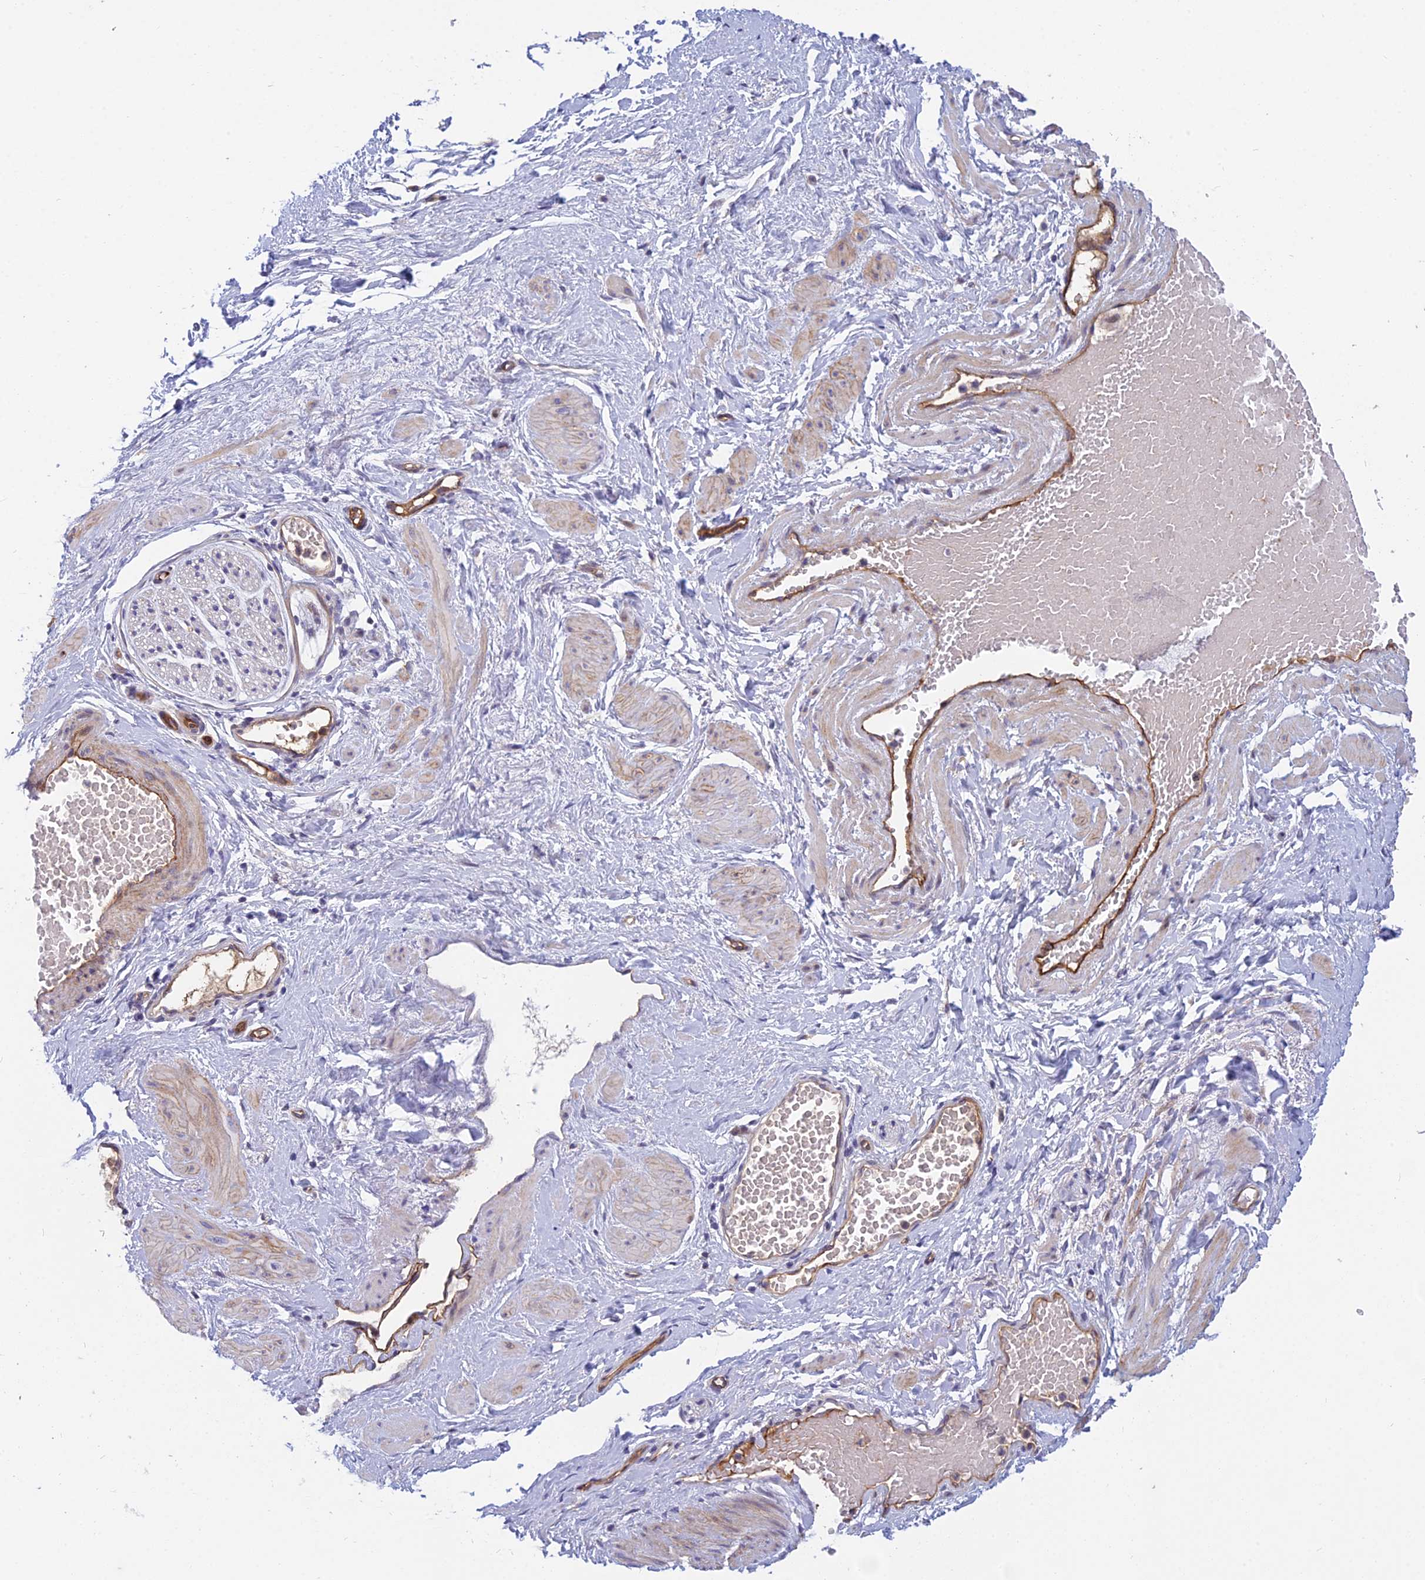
{"staining": {"intensity": "negative", "quantity": "none", "location": "none"}, "tissue": "adipose tissue", "cell_type": "Adipocytes", "image_type": "normal", "snomed": [{"axis": "morphology", "description": "Normal tissue, NOS"}, {"axis": "topography", "description": "Soft tissue"}, {"axis": "topography", "description": "Vascular tissue"}], "caption": "IHC image of benign adipose tissue stained for a protein (brown), which exhibits no staining in adipocytes. Brightfield microscopy of immunohistochemistry (IHC) stained with DAB (3,3'-diaminobenzidine) (brown) and hematoxylin (blue), captured at high magnification.", "gene": "DUS2", "patient": {"sex": "female", "age": 35}}